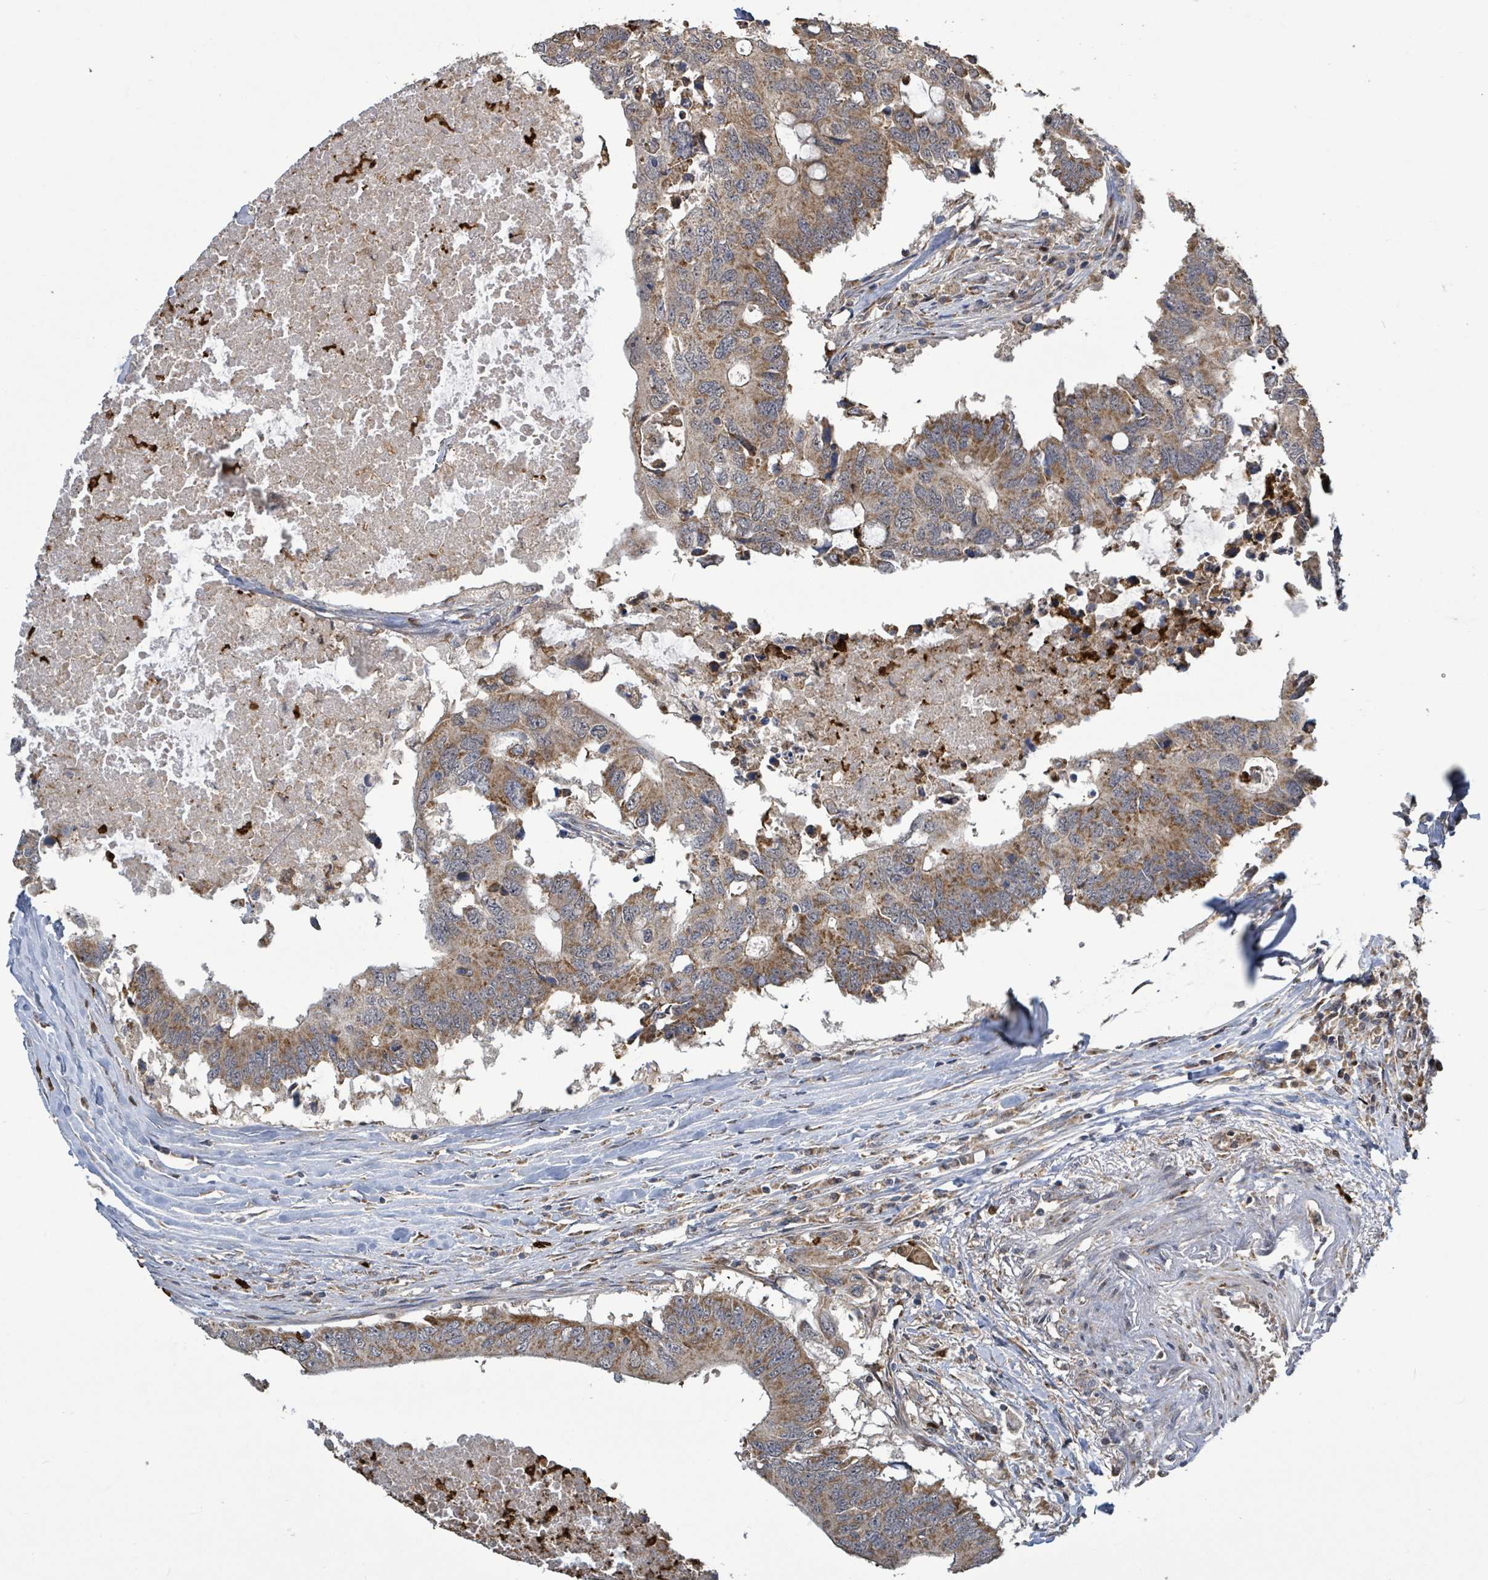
{"staining": {"intensity": "moderate", "quantity": ">75%", "location": "cytoplasmic/membranous"}, "tissue": "colorectal cancer", "cell_type": "Tumor cells", "image_type": "cancer", "snomed": [{"axis": "morphology", "description": "Adenocarcinoma, NOS"}, {"axis": "topography", "description": "Colon"}], "caption": "Human colorectal adenocarcinoma stained with a brown dye reveals moderate cytoplasmic/membranous positive positivity in approximately >75% of tumor cells.", "gene": "COQ6", "patient": {"sex": "male", "age": 71}}